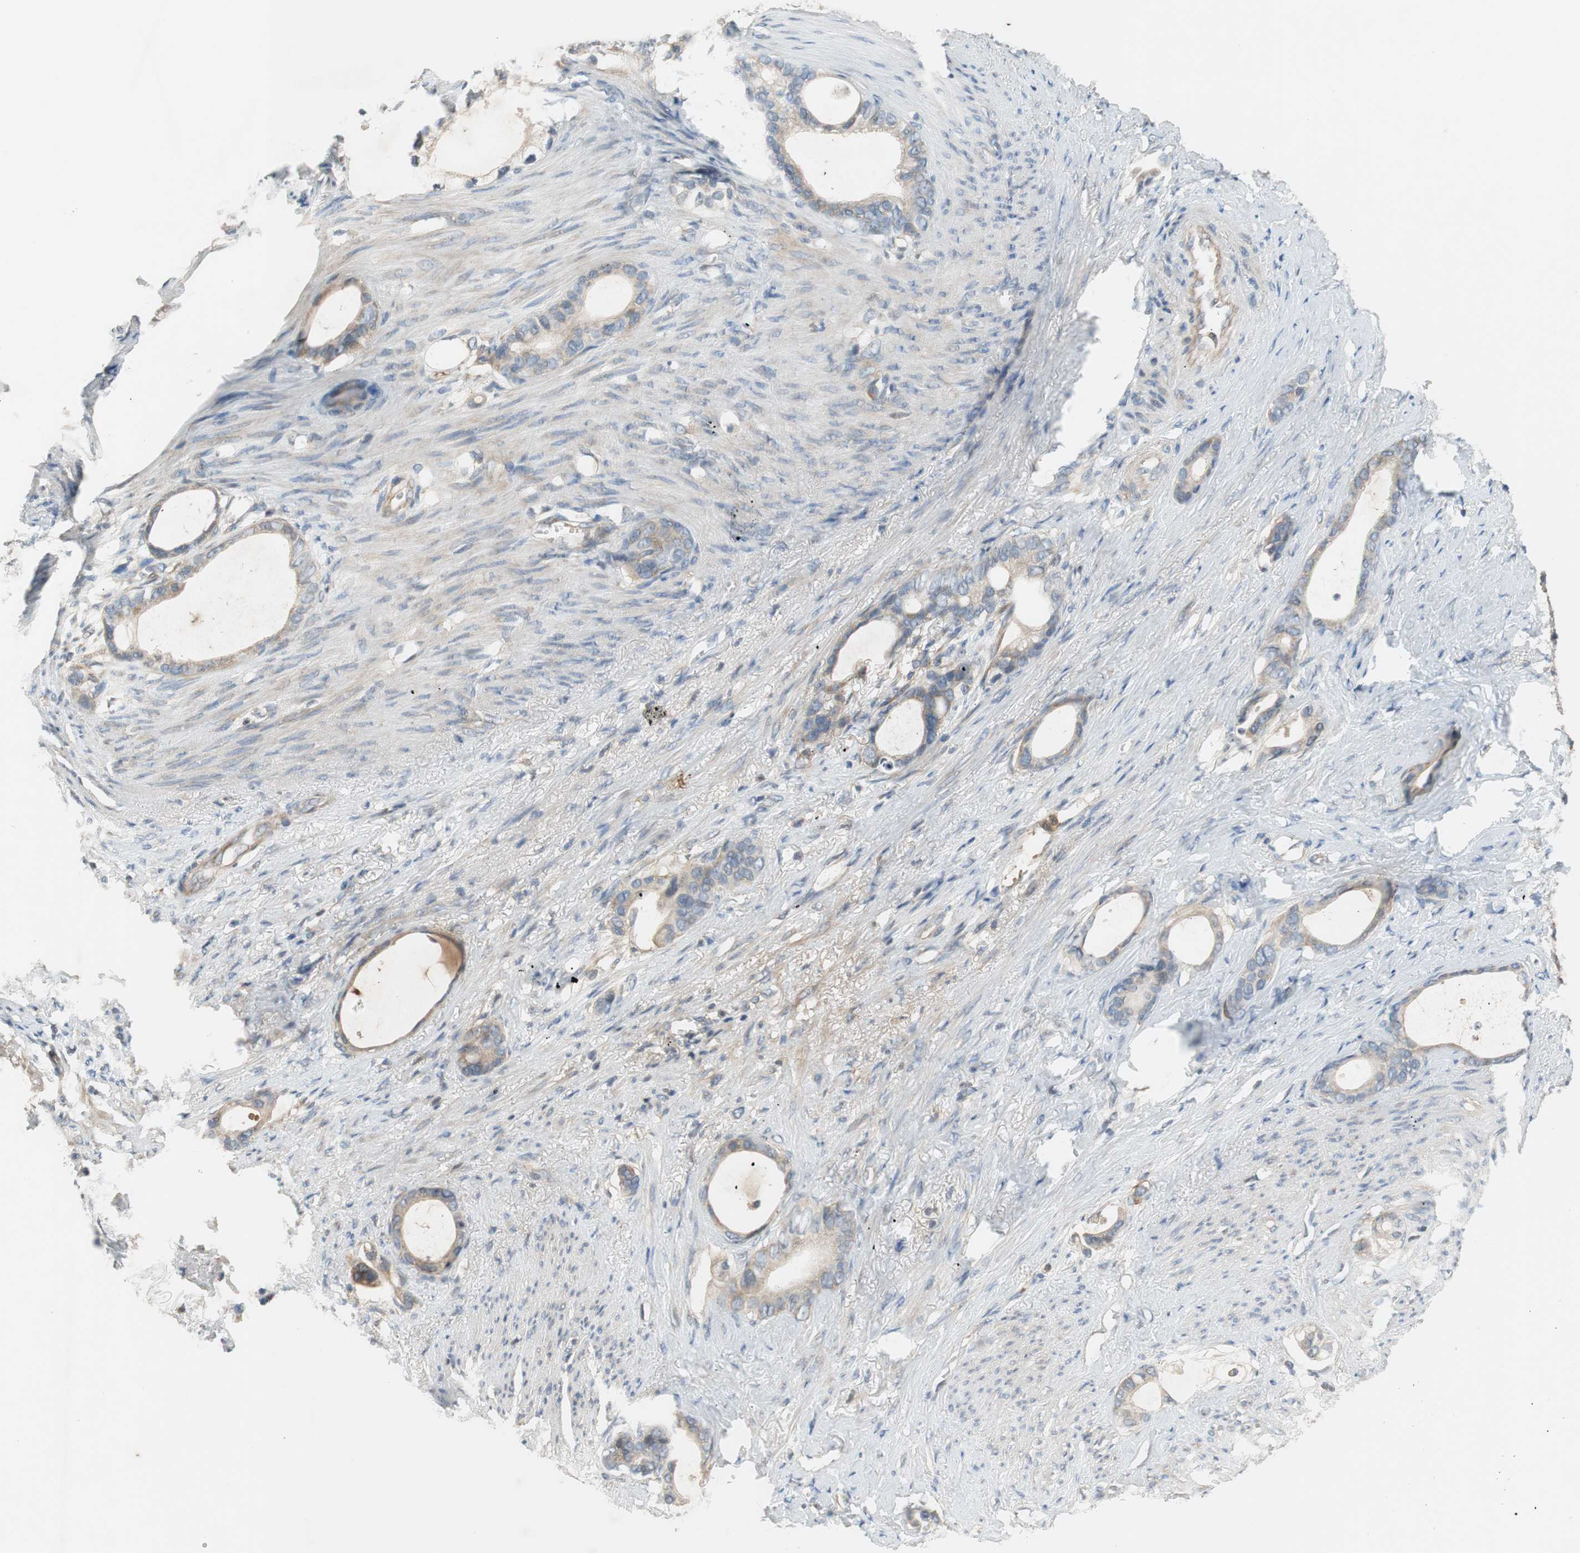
{"staining": {"intensity": "weak", "quantity": ">75%", "location": "cytoplasmic/membranous"}, "tissue": "stomach cancer", "cell_type": "Tumor cells", "image_type": "cancer", "snomed": [{"axis": "morphology", "description": "Adenocarcinoma, NOS"}, {"axis": "topography", "description": "Stomach"}], "caption": "IHC micrograph of adenocarcinoma (stomach) stained for a protein (brown), which exhibits low levels of weak cytoplasmic/membranous positivity in approximately >75% of tumor cells.", "gene": "C4A", "patient": {"sex": "female", "age": 75}}